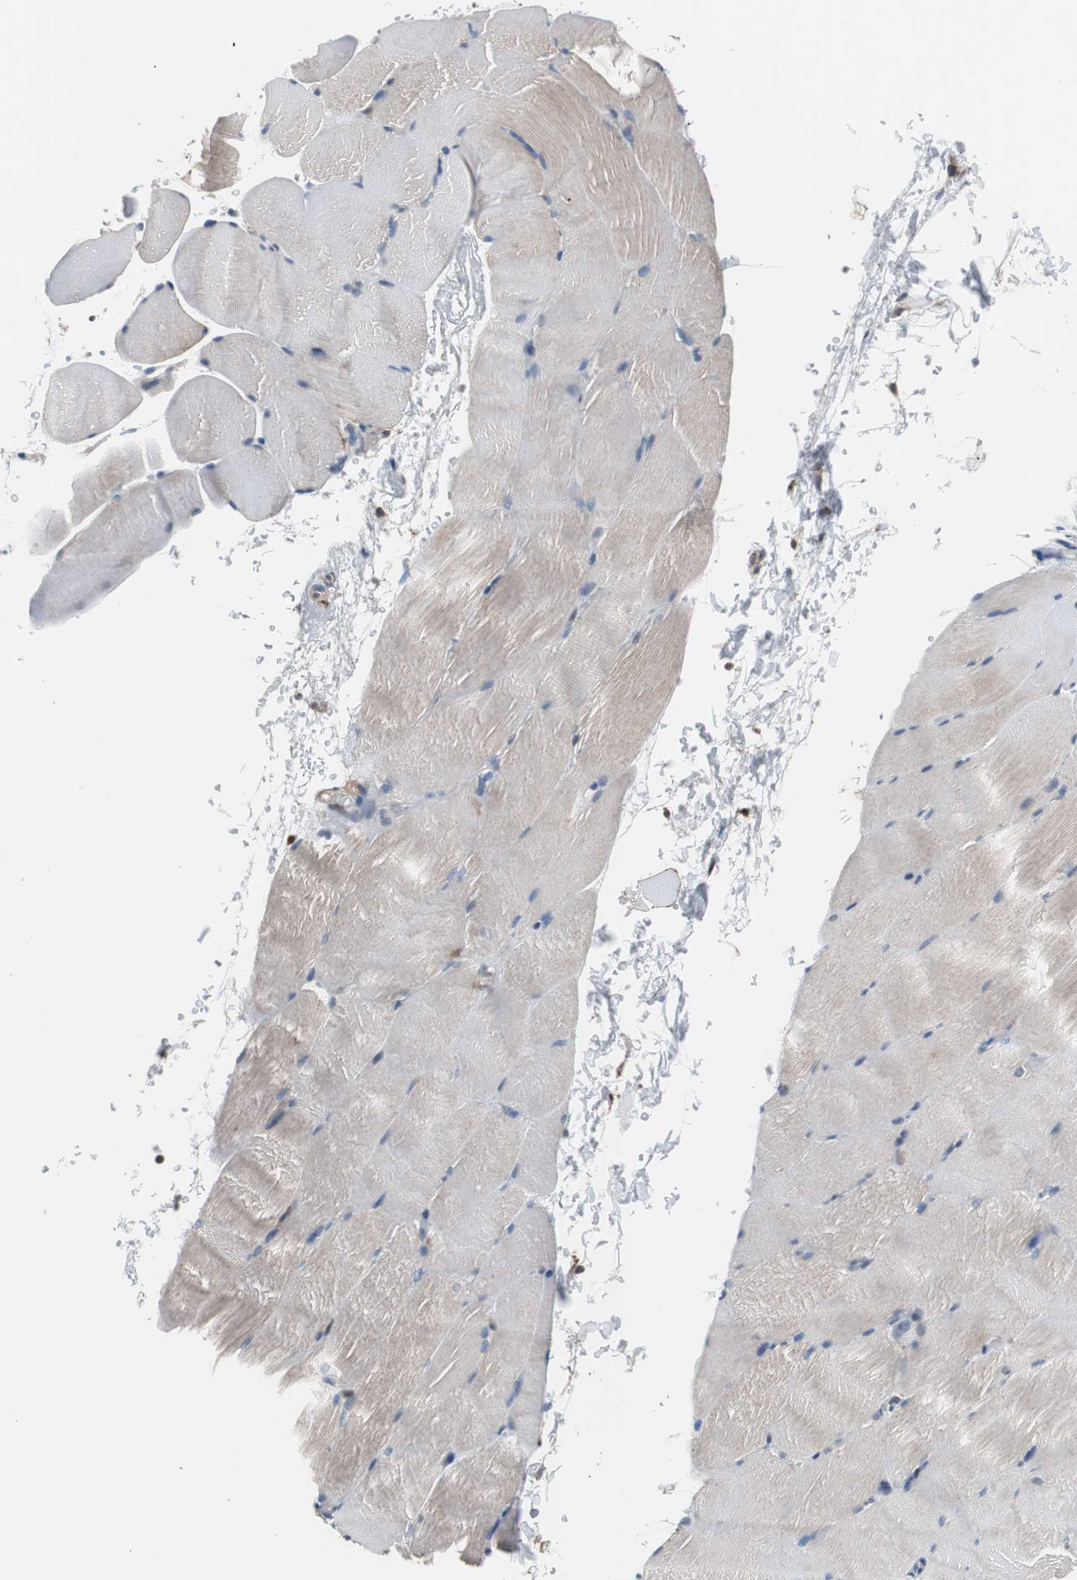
{"staining": {"intensity": "negative", "quantity": "none", "location": "none"}, "tissue": "skeletal muscle", "cell_type": "Myocytes", "image_type": "normal", "snomed": [{"axis": "morphology", "description": "Normal tissue, NOS"}, {"axis": "topography", "description": "Skeletal muscle"}, {"axis": "topography", "description": "Parathyroid gland"}], "caption": "An immunohistochemistry micrograph of benign skeletal muscle is shown. There is no staining in myocytes of skeletal muscle. (DAB immunohistochemistry visualized using brightfield microscopy, high magnification).", "gene": "ANXA4", "patient": {"sex": "female", "age": 37}}